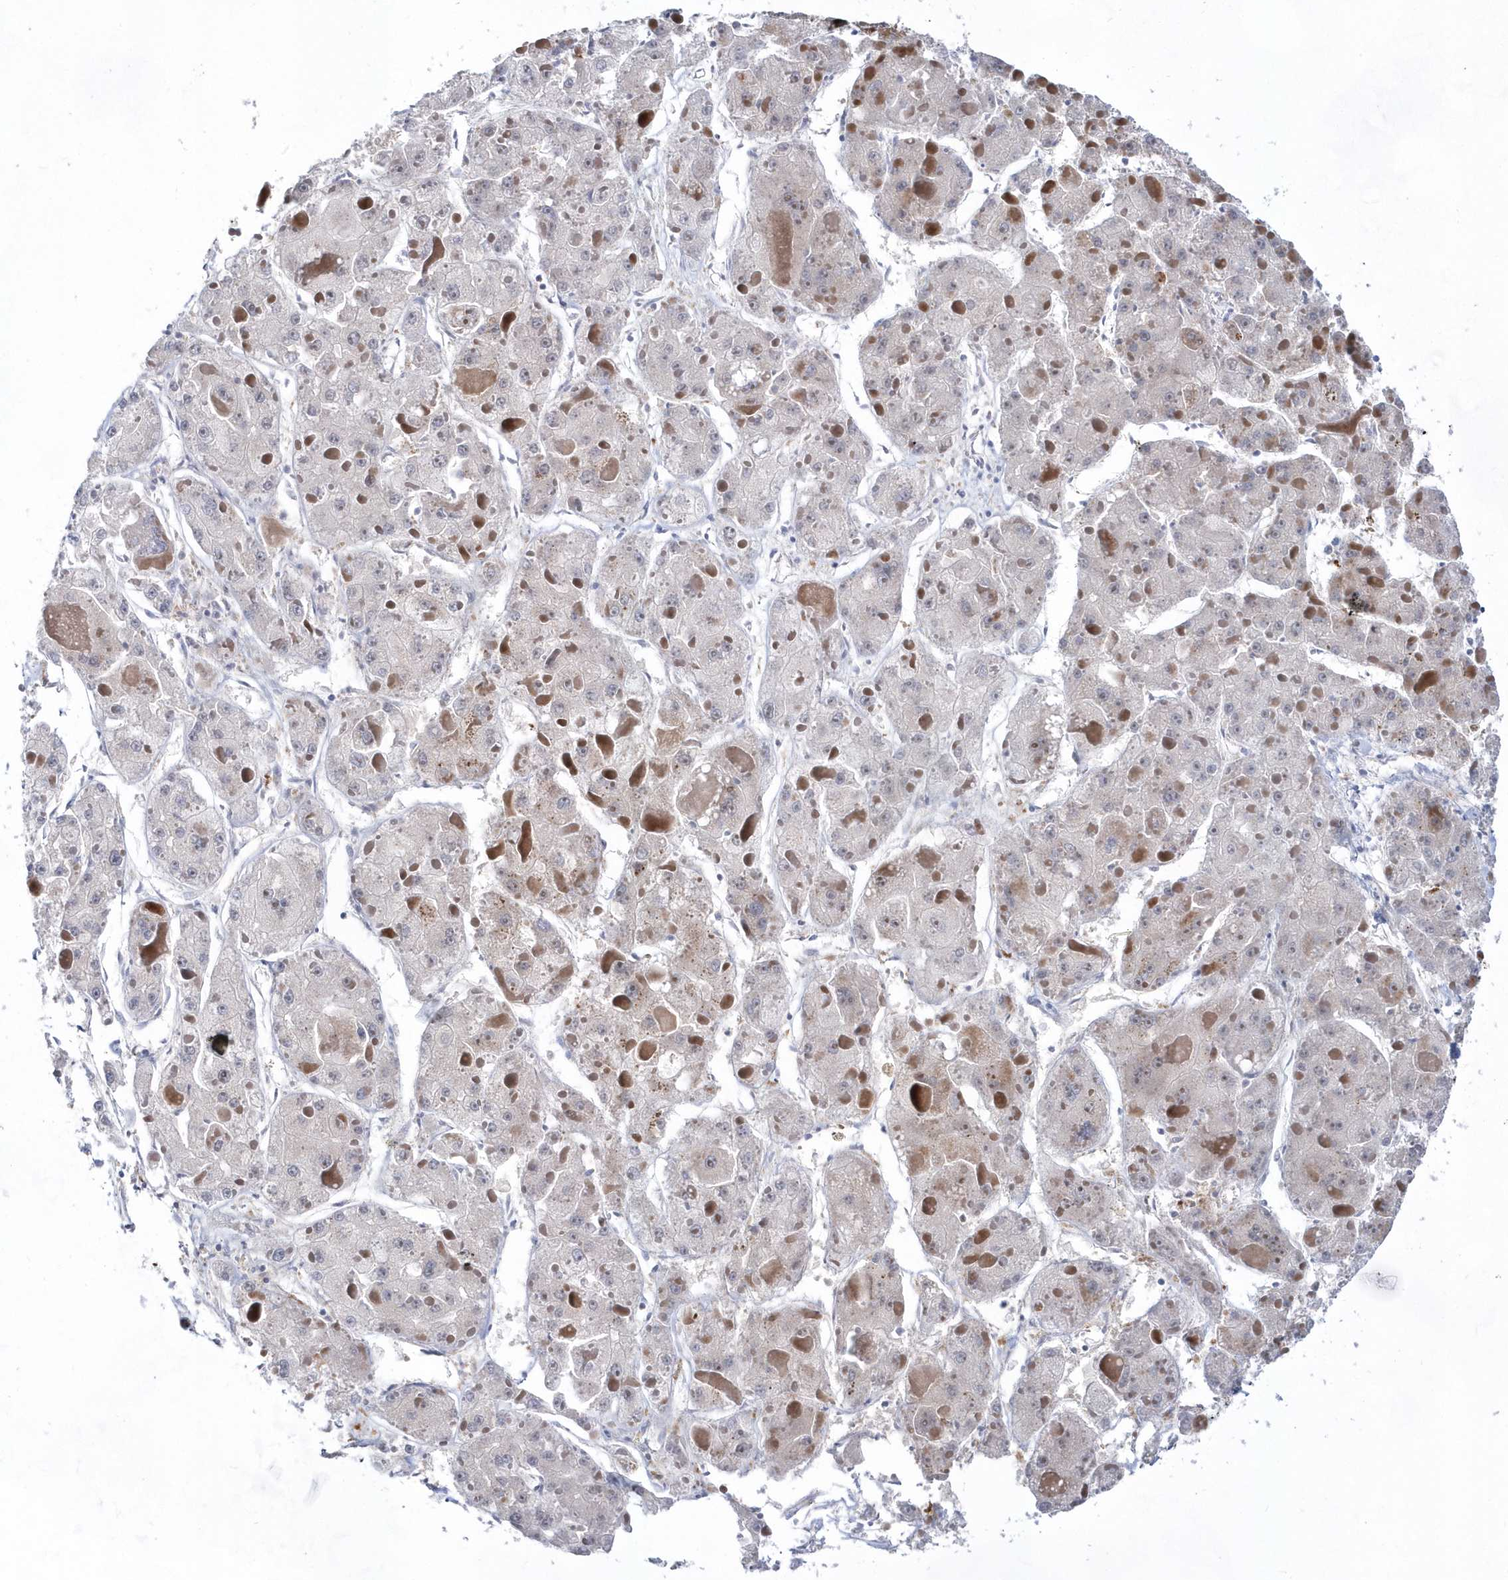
{"staining": {"intensity": "negative", "quantity": "none", "location": "none"}, "tissue": "liver cancer", "cell_type": "Tumor cells", "image_type": "cancer", "snomed": [{"axis": "morphology", "description": "Carcinoma, Hepatocellular, NOS"}, {"axis": "topography", "description": "Liver"}], "caption": "Tumor cells show no significant positivity in hepatocellular carcinoma (liver).", "gene": "BDH2", "patient": {"sex": "female", "age": 73}}